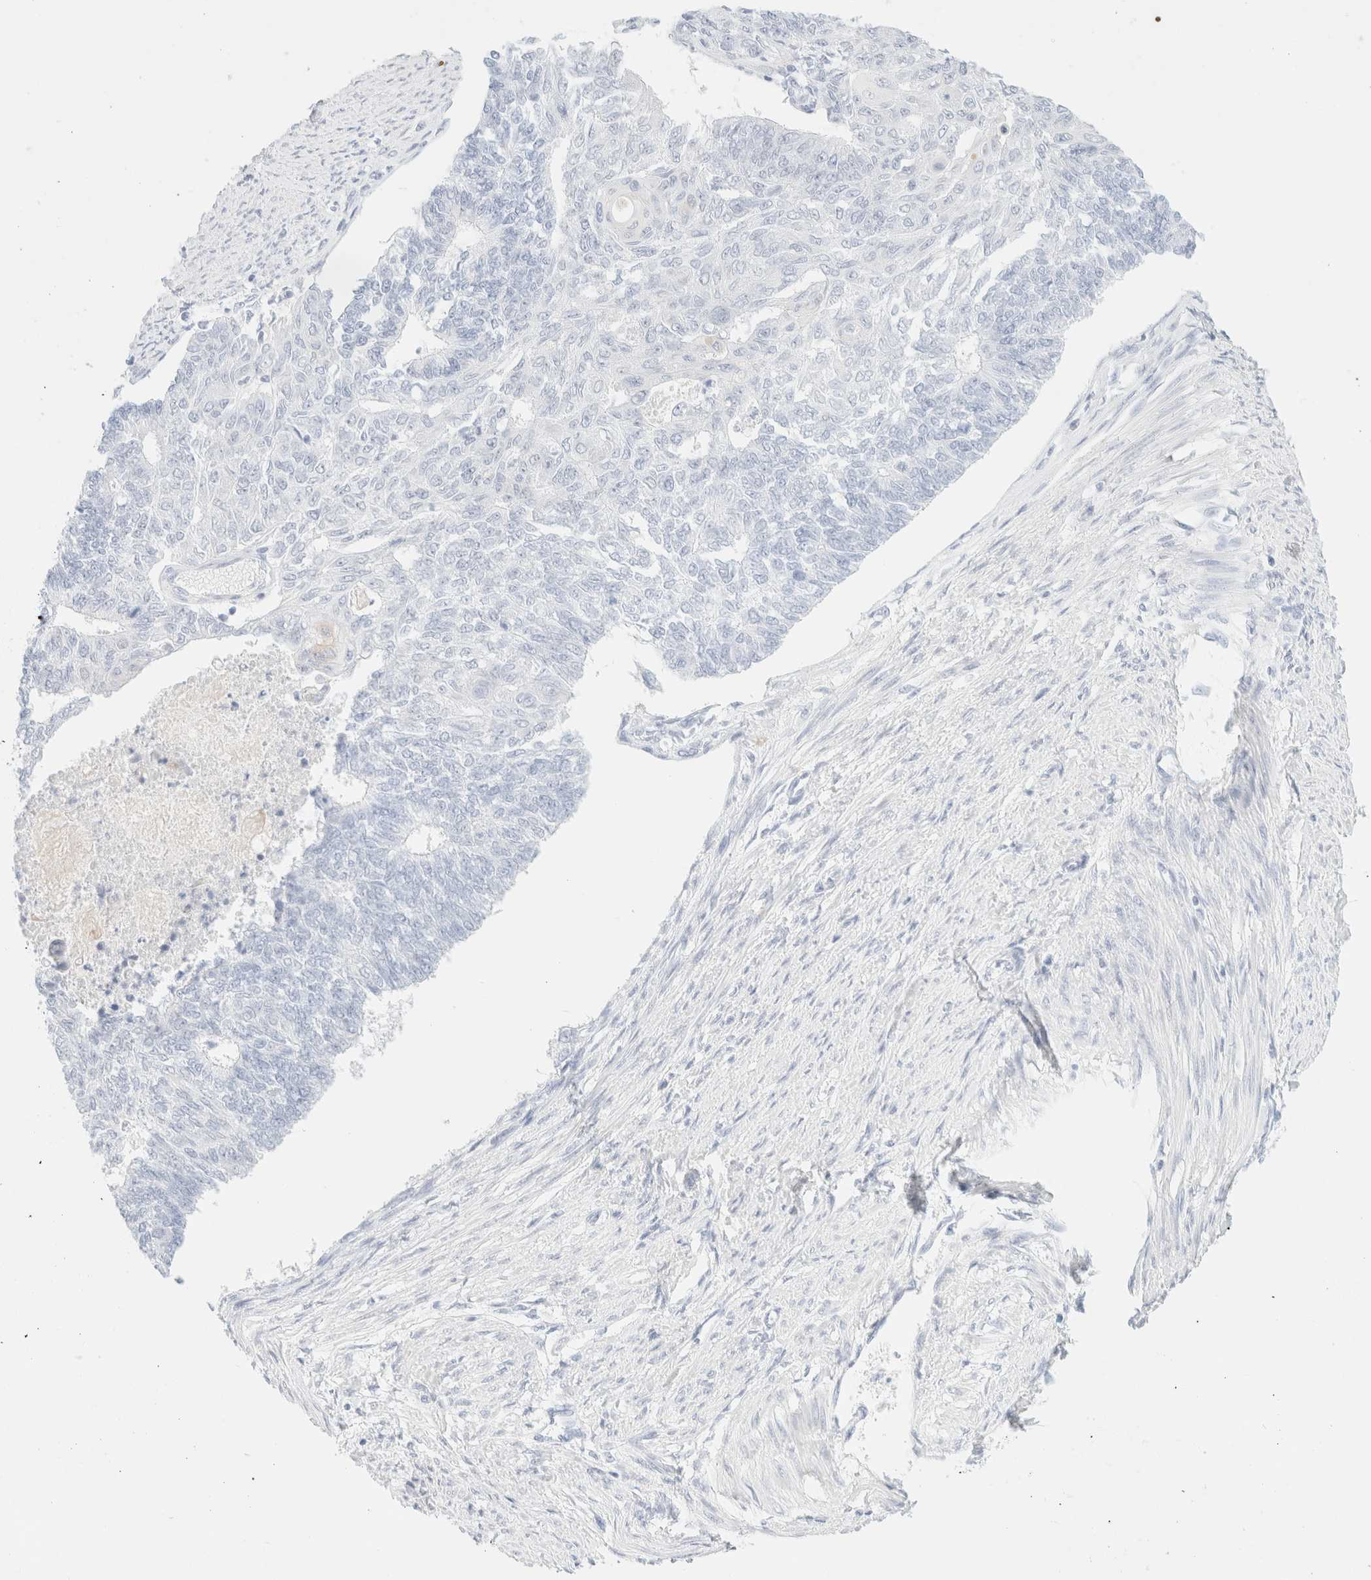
{"staining": {"intensity": "negative", "quantity": "none", "location": "none"}, "tissue": "endometrial cancer", "cell_type": "Tumor cells", "image_type": "cancer", "snomed": [{"axis": "morphology", "description": "Adenocarcinoma, NOS"}, {"axis": "topography", "description": "Endometrium"}], "caption": "An IHC photomicrograph of adenocarcinoma (endometrial) is shown. There is no staining in tumor cells of adenocarcinoma (endometrial).", "gene": "KRT15", "patient": {"sex": "female", "age": 32}}